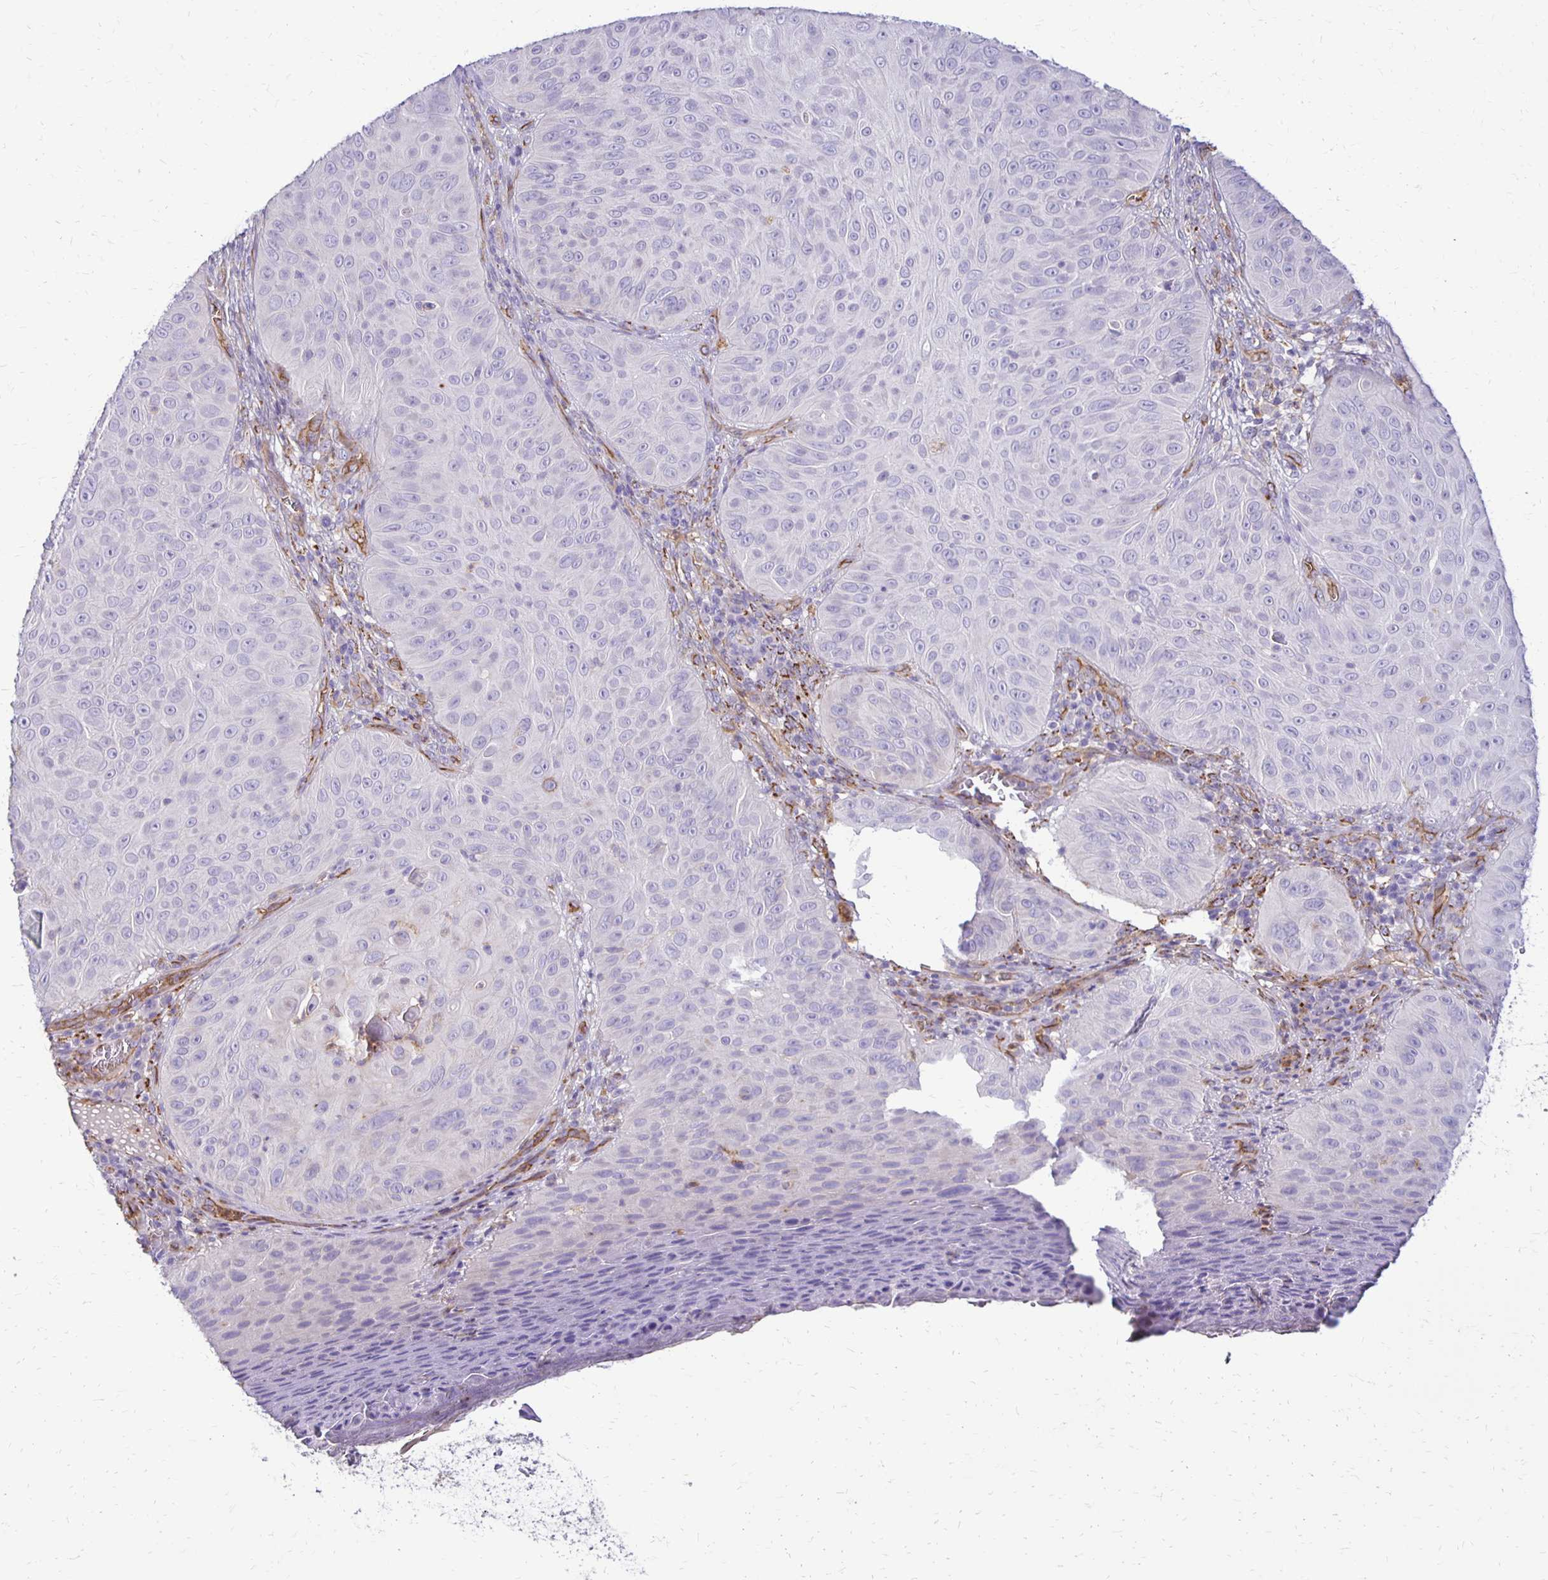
{"staining": {"intensity": "negative", "quantity": "none", "location": "none"}, "tissue": "skin cancer", "cell_type": "Tumor cells", "image_type": "cancer", "snomed": [{"axis": "morphology", "description": "Squamous cell carcinoma, NOS"}, {"axis": "topography", "description": "Skin"}], "caption": "The image shows no significant expression in tumor cells of skin squamous cell carcinoma.", "gene": "TTYH1", "patient": {"sex": "male", "age": 82}}